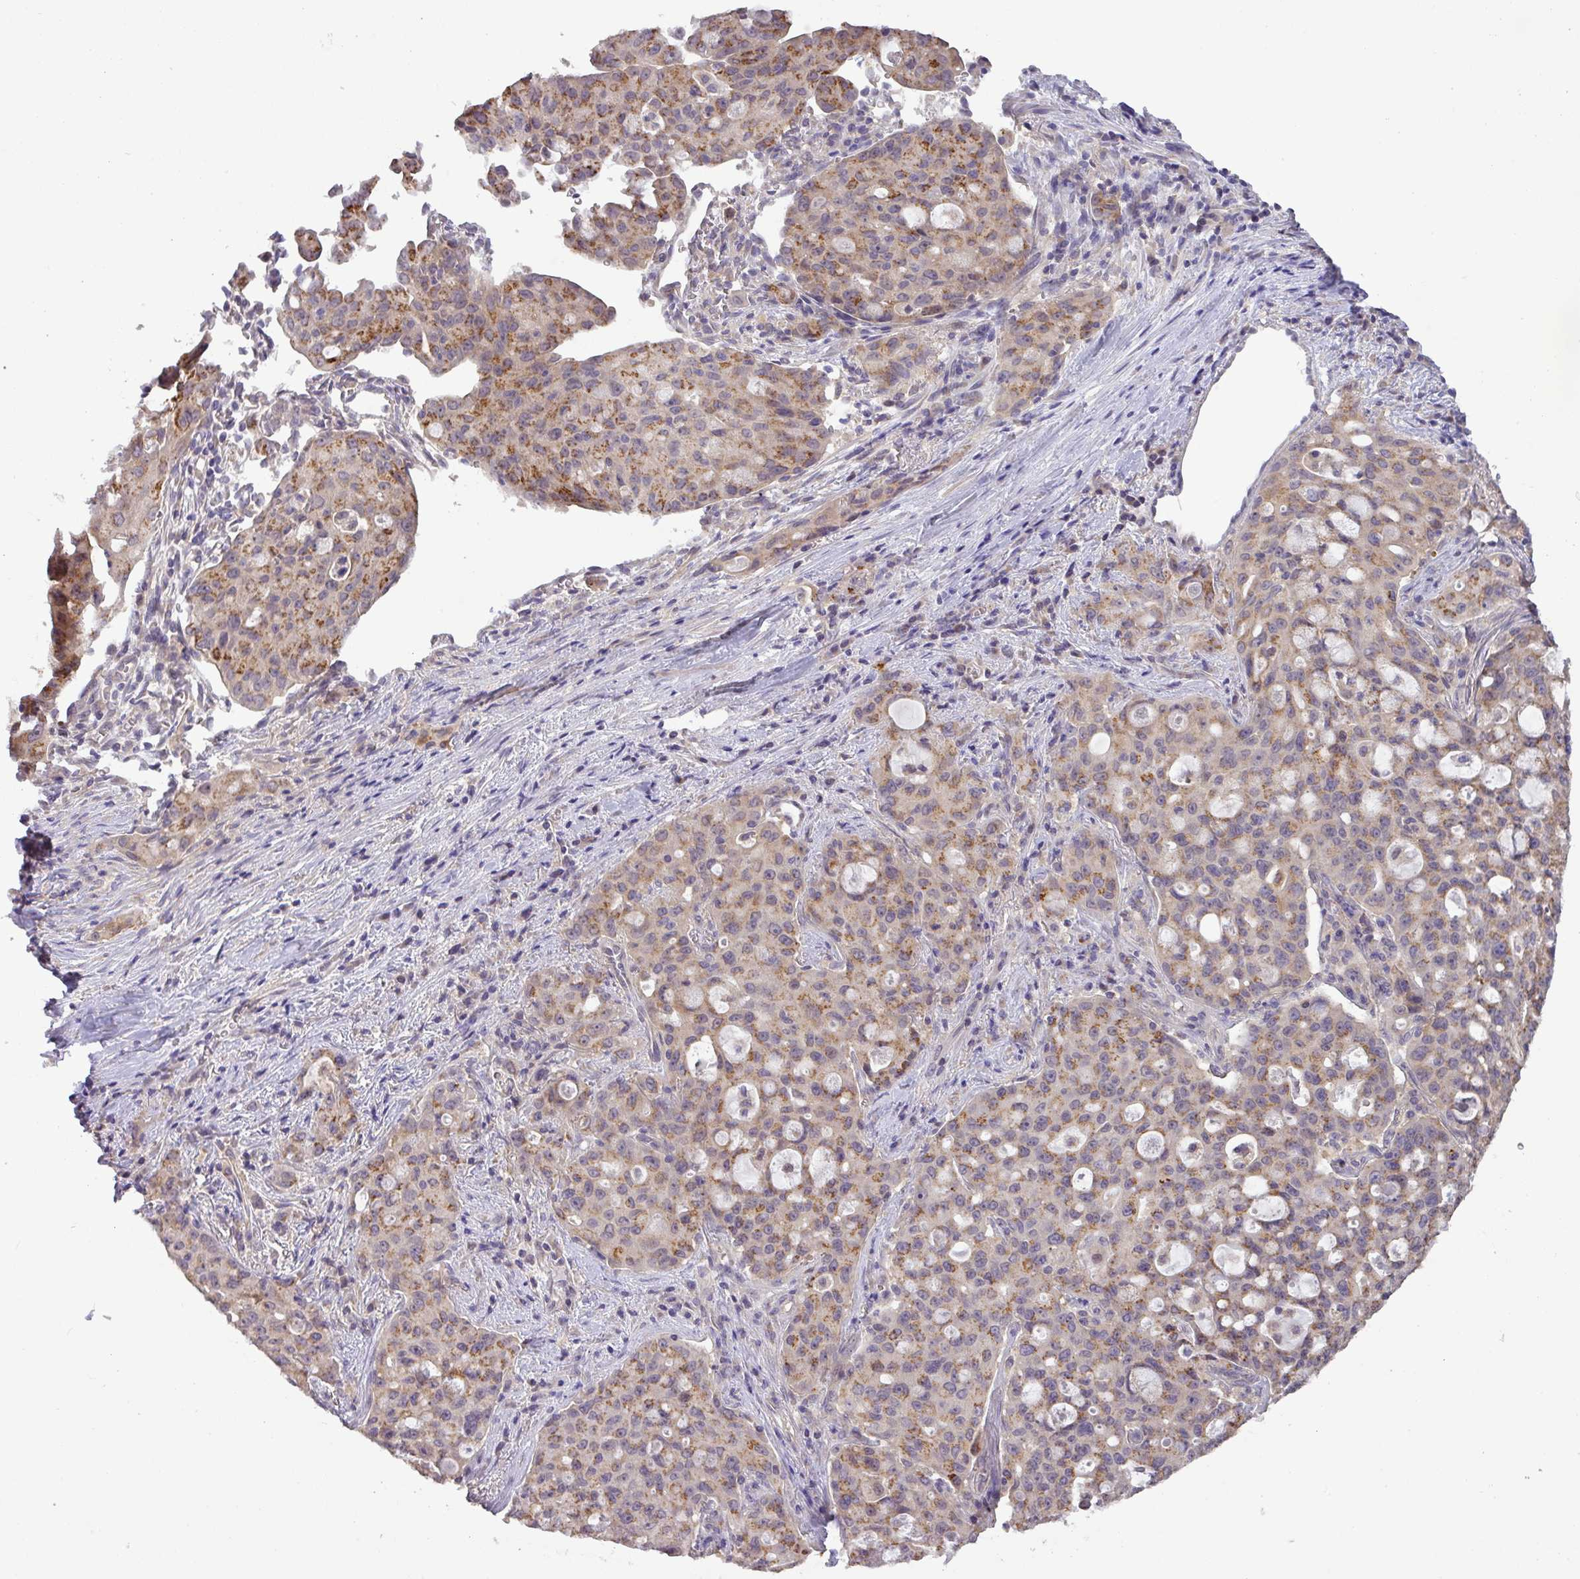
{"staining": {"intensity": "moderate", "quantity": "25%-75%", "location": "cytoplasmic/membranous"}, "tissue": "lung cancer", "cell_type": "Tumor cells", "image_type": "cancer", "snomed": [{"axis": "morphology", "description": "Adenocarcinoma, NOS"}, {"axis": "topography", "description": "Lung"}], "caption": "DAB immunohistochemical staining of lung adenocarcinoma displays moderate cytoplasmic/membranous protein staining in about 25%-75% of tumor cells.", "gene": "GALNT12", "patient": {"sex": "female", "age": 44}}